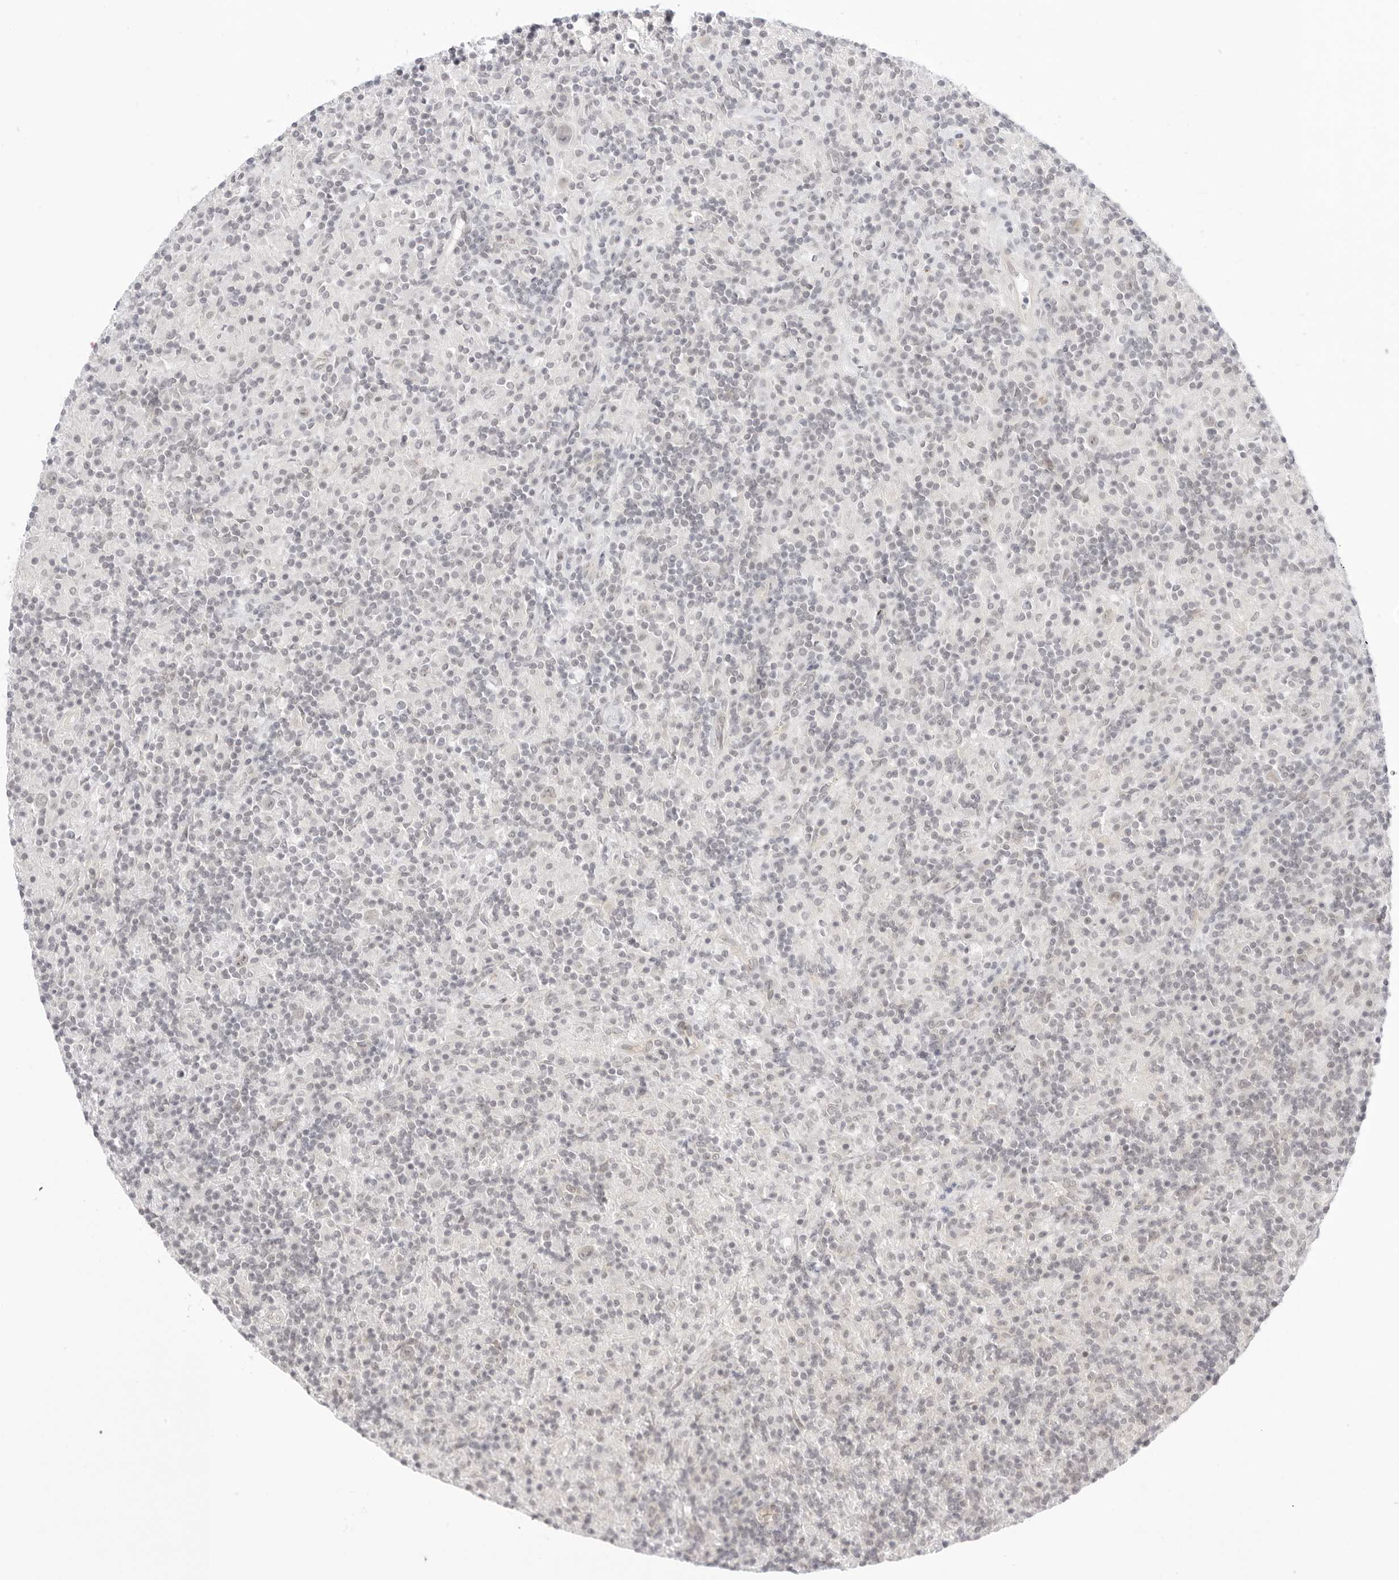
{"staining": {"intensity": "negative", "quantity": "none", "location": "none"}, "tissue": "lymphoma", "cell_type": "Tumor cells", "image_type": "cancer", "snomed": [{"axis": "morphology", "description": "Hodgkin's disease, NOS"}, {"axis": "topography", "description": "Lymph node"}], "caption": "Immunohistochemistry of human Hodgkin's disease shows no positivity in tumor cells.", "gene": "MED18", "patient": {"sex": "male", "age": 70}}